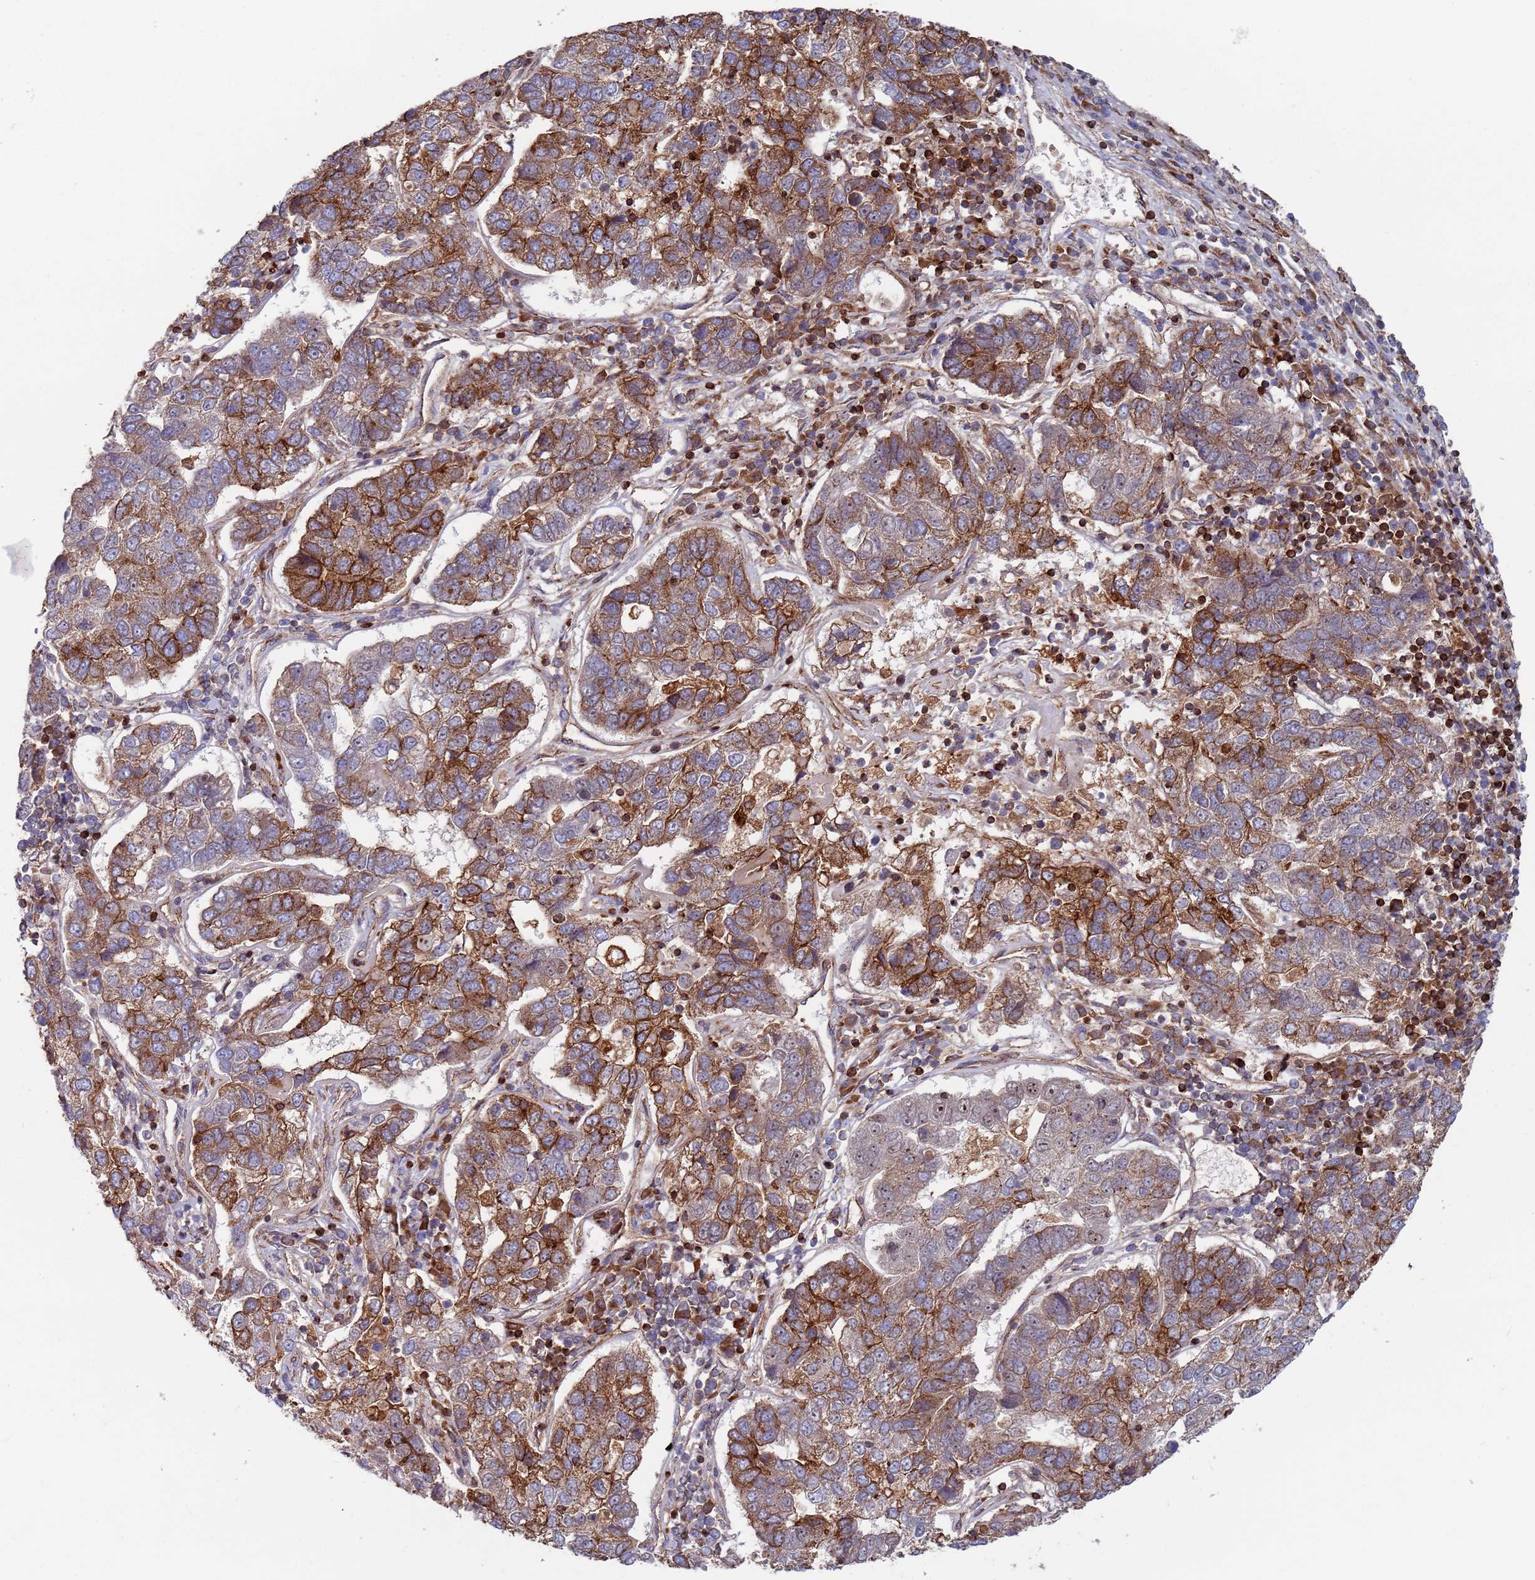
{"staining": {"intensity": "moderate", "quantity": "25%-75%", "location": "cytoplasmic/membranous"}, "tissue": "pancreatic cancer", "cell_type": "Tumor cells", "image_type": "cancer", "snomed": [{"axis": "morphology", "description": "Adenocarcinoma, NOS"}, {"axis": "topography", "description": "Pancreas"}], "caption": "High-magnification brightfield microscopy of pancreatic cancer stained with DAB (brown) and counterstained with hematoxylin (blue). tumor cells exhibit moderate cytoplasmic/membranous expression is present in about25%-75% of cells.", "gene": "MALRD1", "patient": {"sex": "female", "age": 61}}